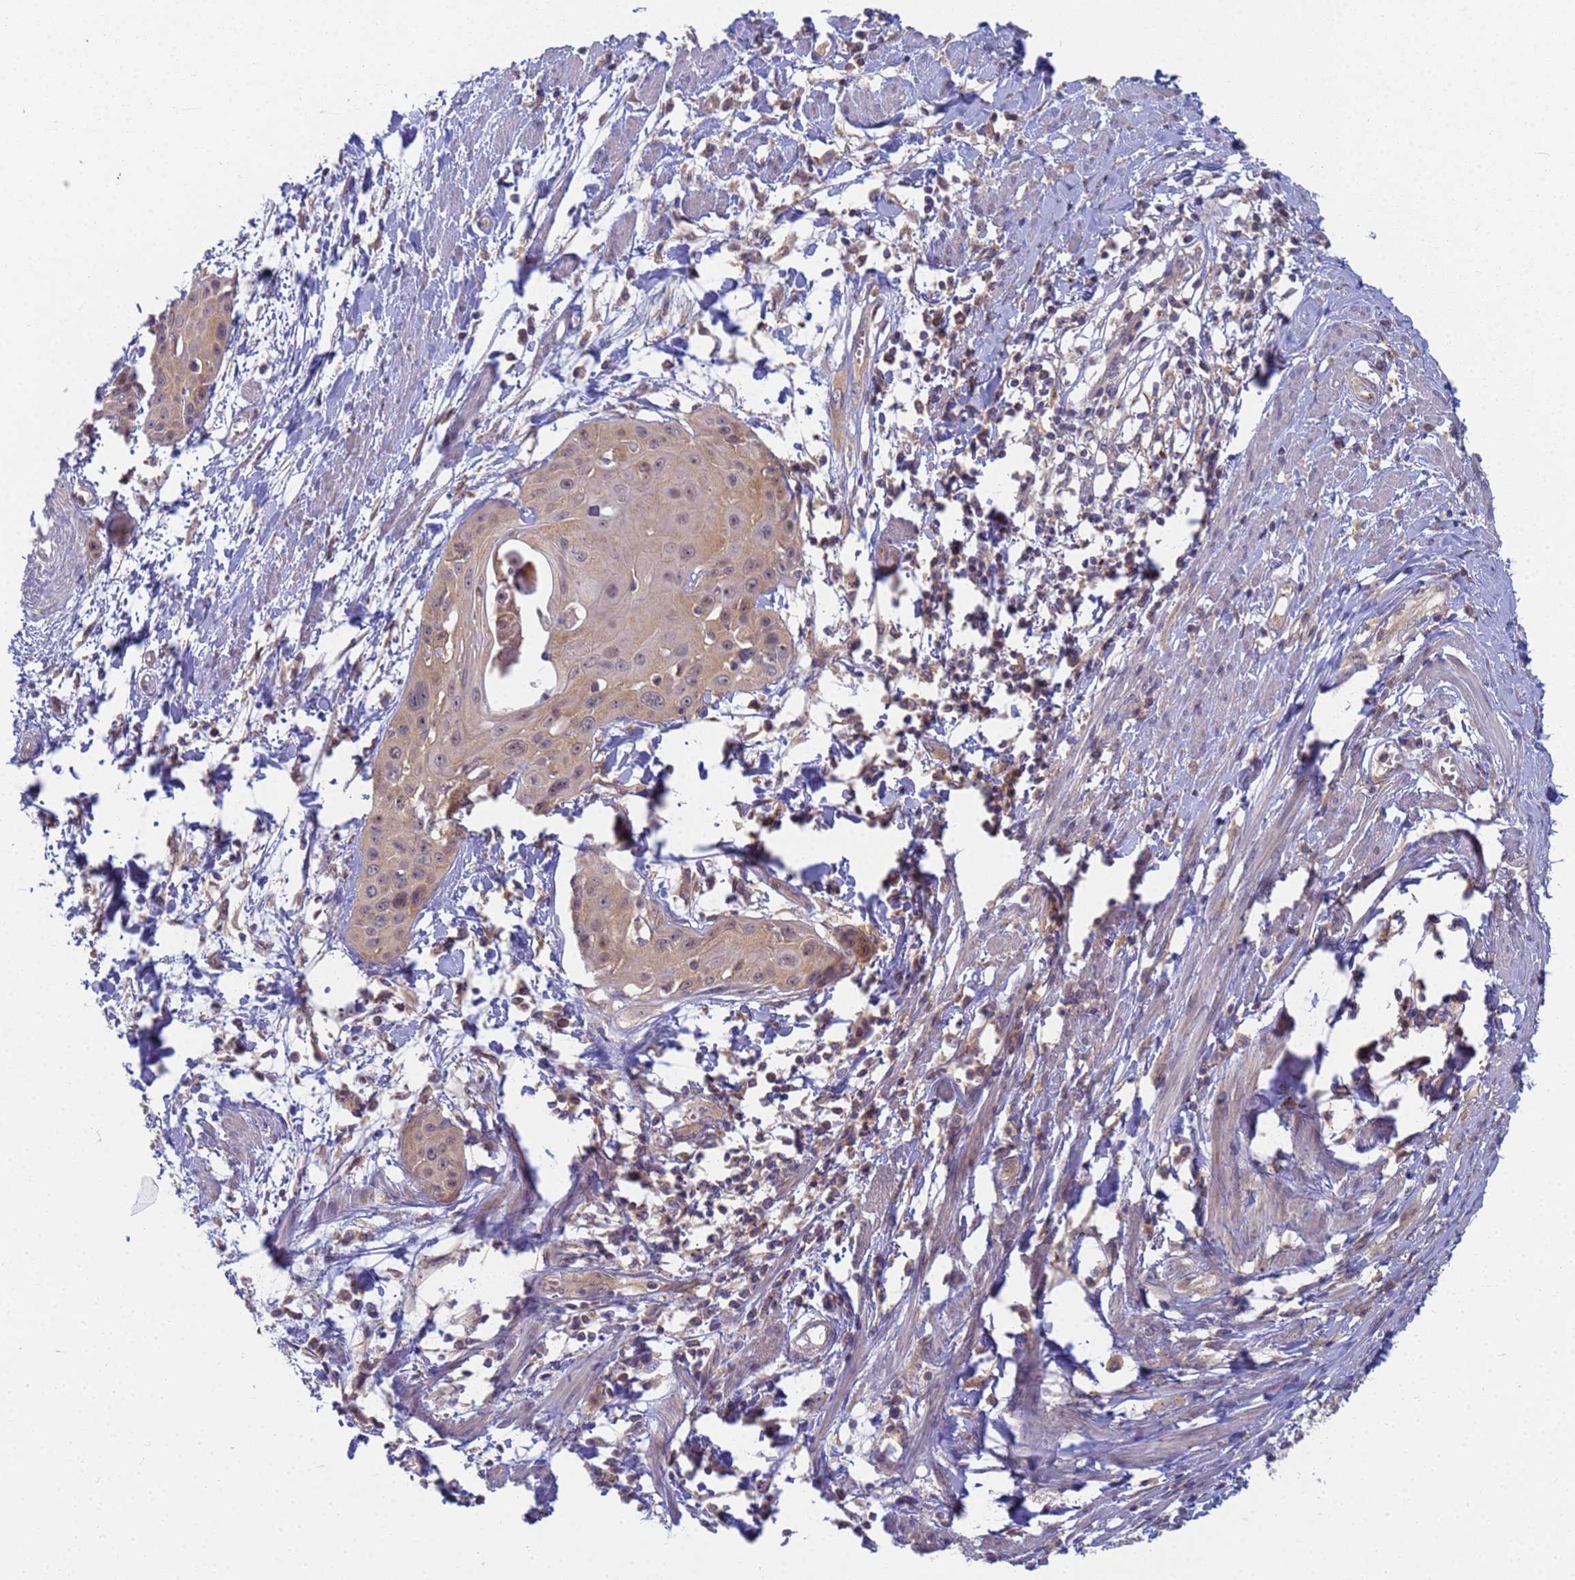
{"staining": {"intensity": "weak", "quantity": "<25%", "location": "cytoplasmic/membranous,nuclear"}, "tissue": "cervical cancer", "cell_type": "Tumor cells", "image_type": "cancer", "snomed": [{"axis": "morphology", "description": "Squamous cell carcinoma, NOS"}, {"axis": "topography", "description": "Cervix"}], "caption": "IHC photomicrograph of cervical cancer (squamous cell carcinoma) stained for a protein (brown), which displays no staining in tumor cells.", "gene": "SHARPIN", "patient": {"sex": "female", "age": 57}}